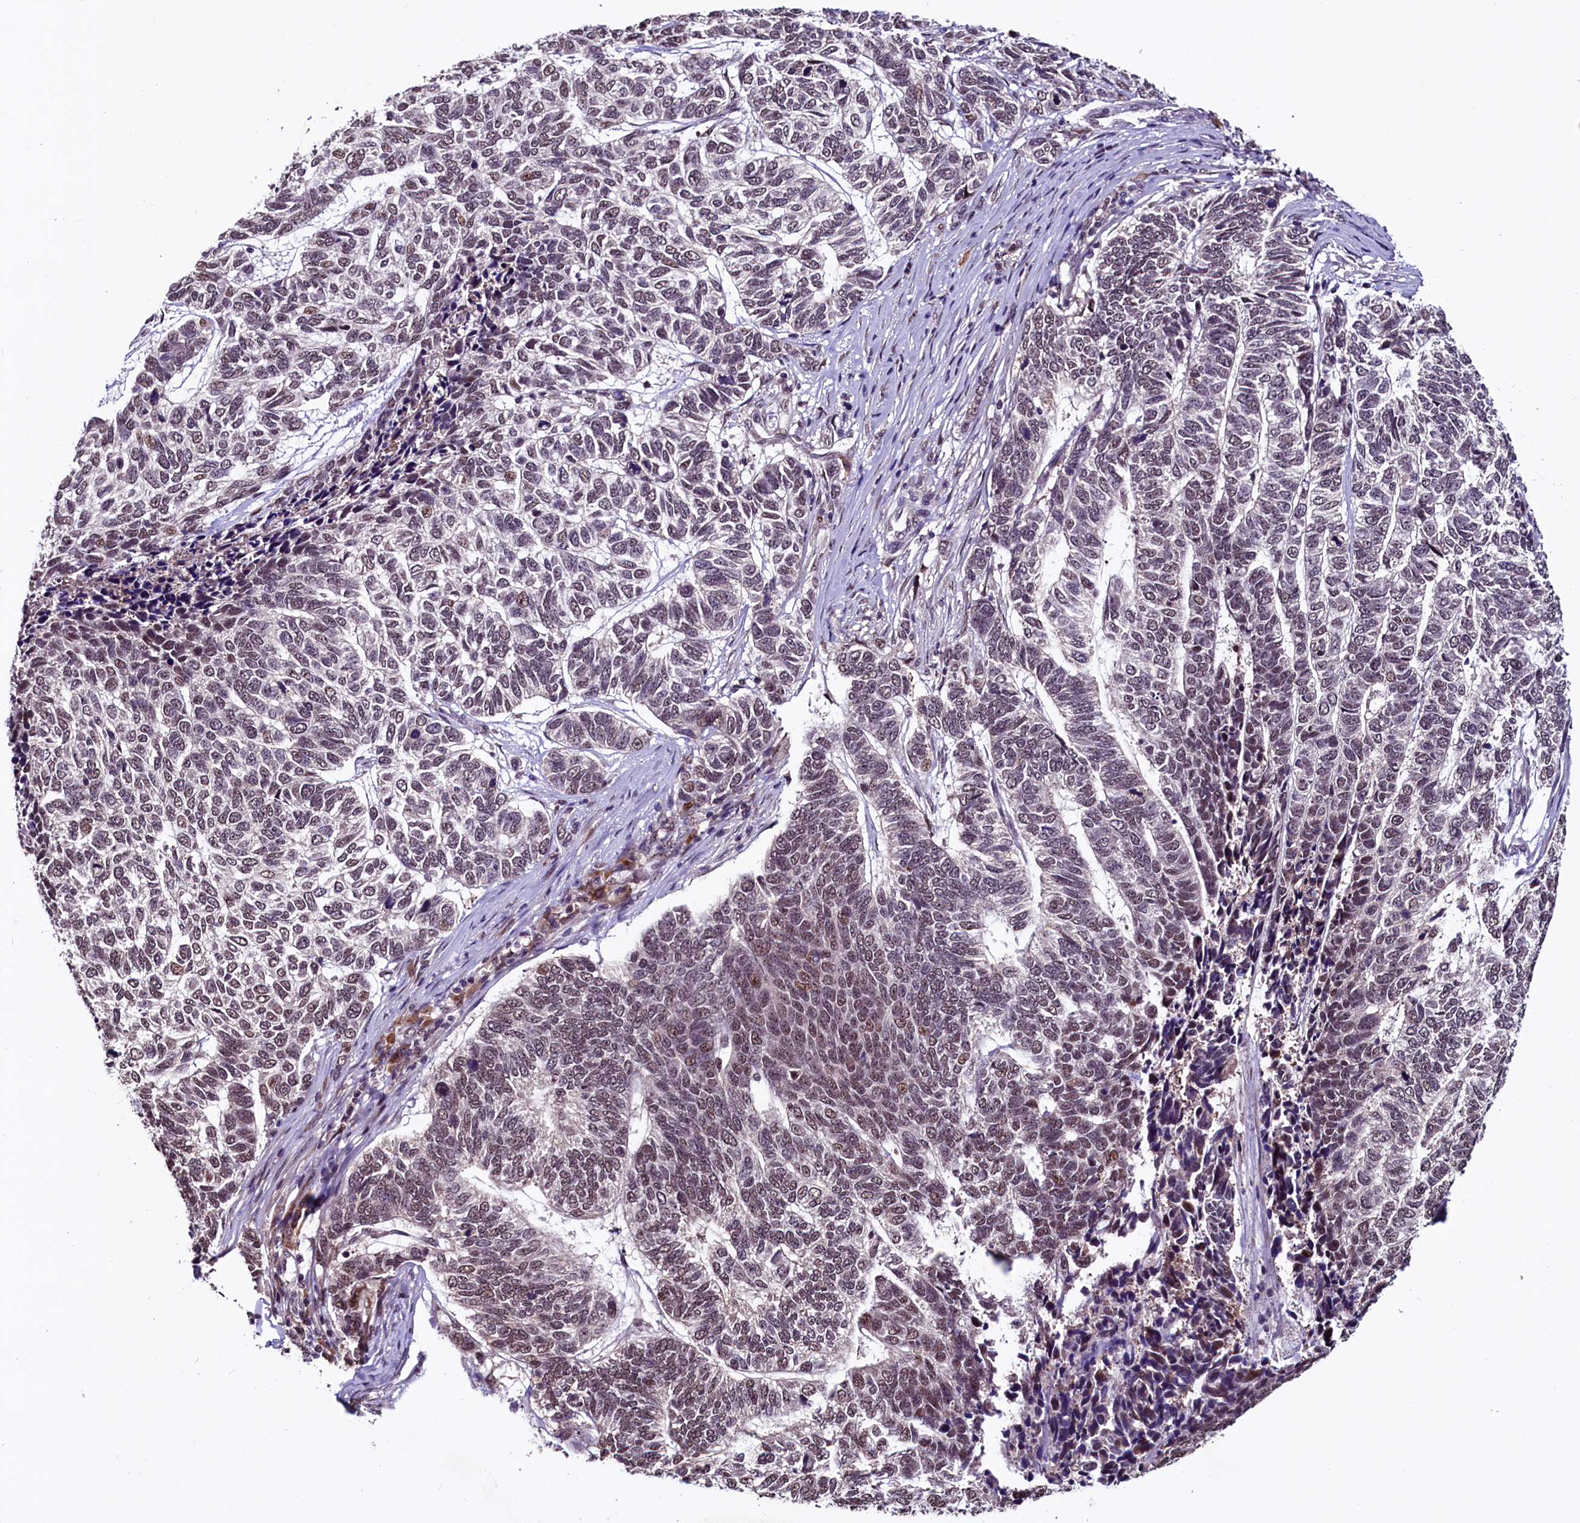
{"staining": {"intensity": "moderate", "quantity": "25%-75%", "location": "nuclear"}, "tissue": "skin cancer", "cell_type": "Tumor cells", "image_type": "cancer", "snomed": [{"axis": "morphology", "description": "Basal cell carcinoma"}, {"axis": "topography", "description": "Skin"}], "caption": "Immunohistochemistry of skin cancer displays medium levels of moderate nuclear staining in approximately 25%-75% of tumor cells.", "gene": "RNMT", "patient": {"sex": "female", "age": 65}}